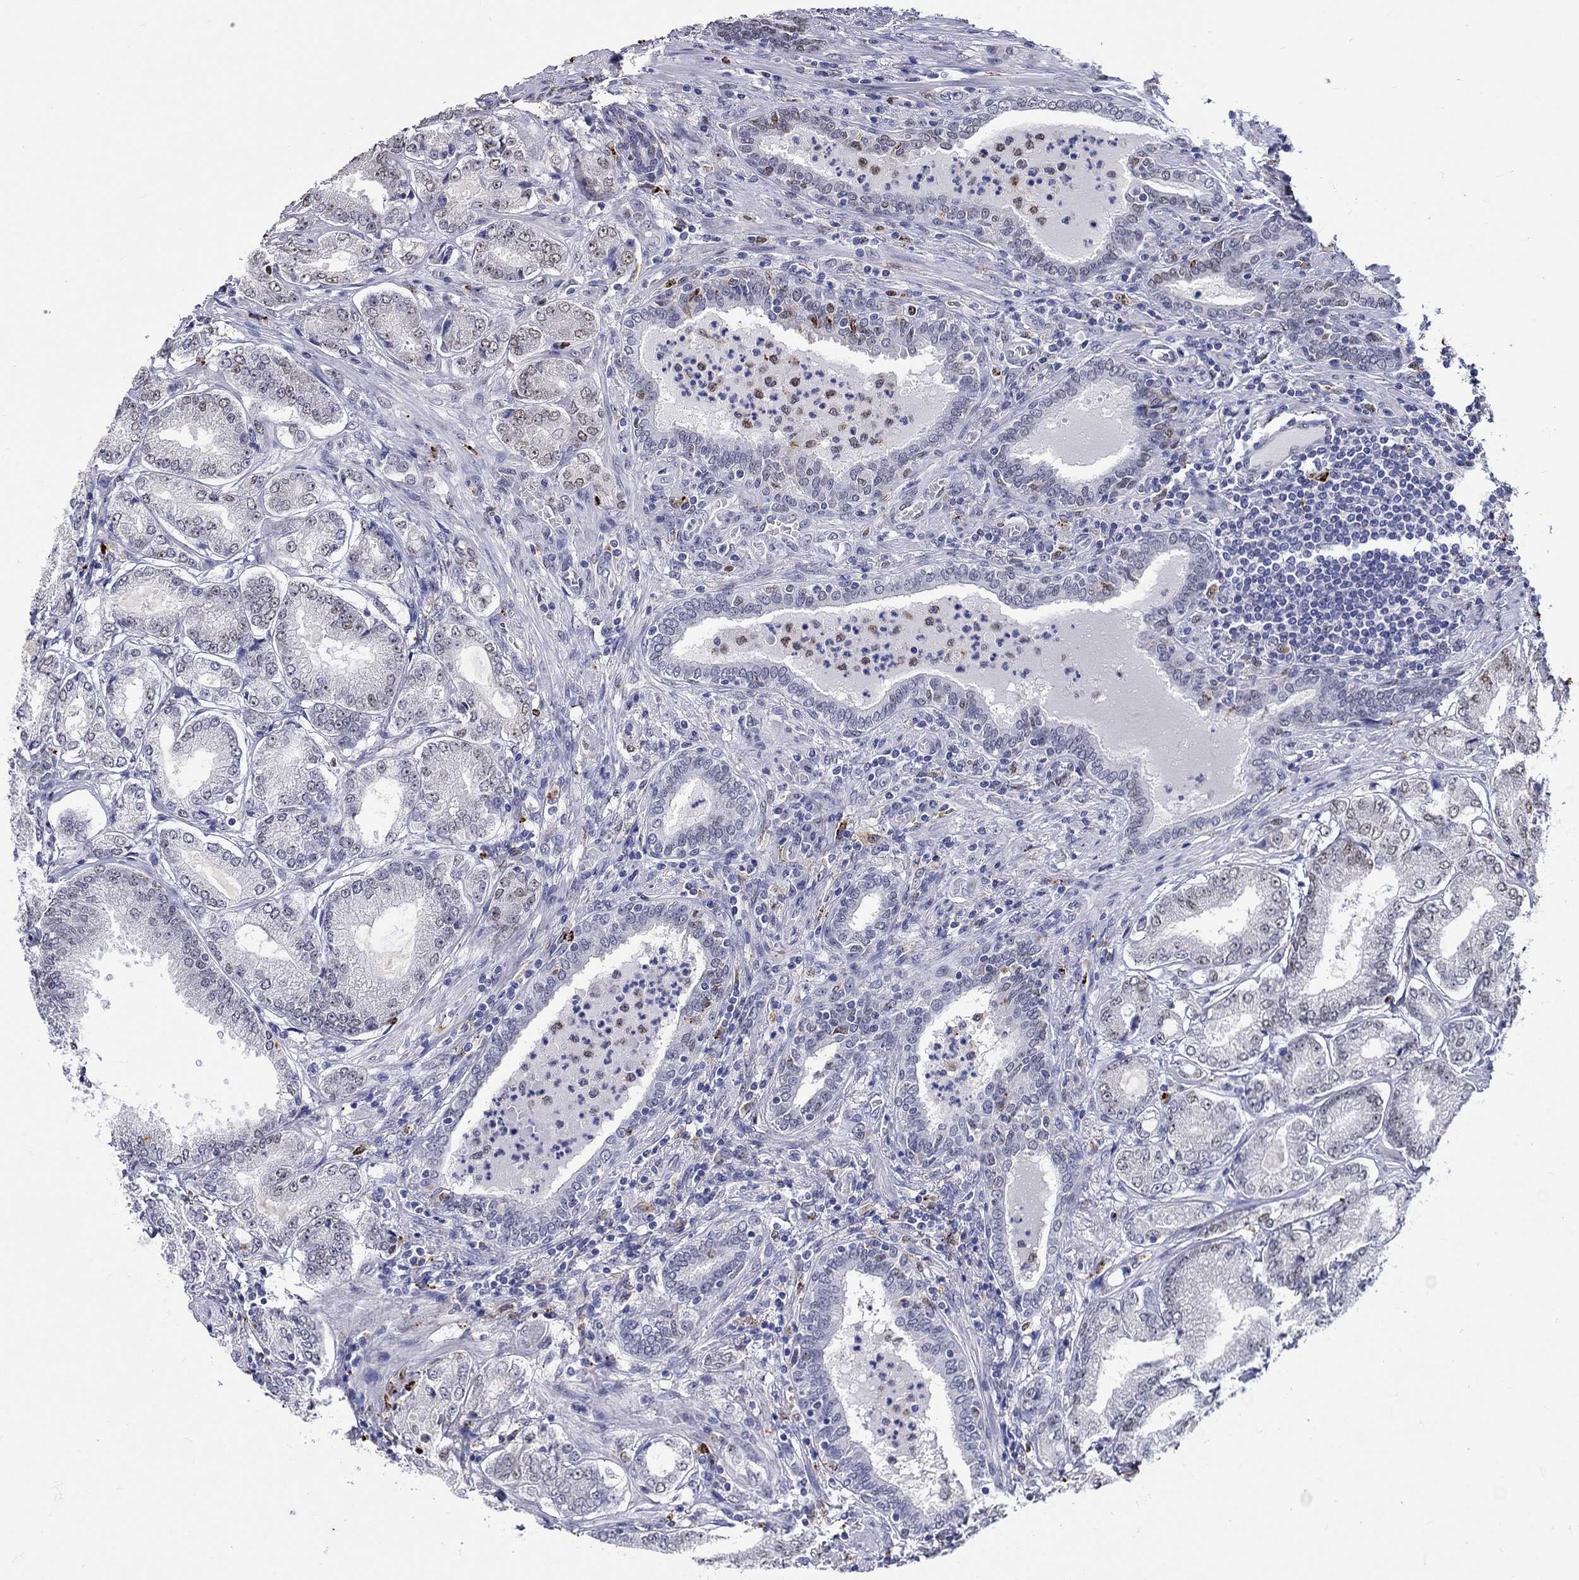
{"staining": {"intensity": "moderate", "quantity": "25%-75%", "location": "nuclear"}, "tissue": "prostate cancer", "cell_type": "Tumor cells", "image_type": "cancer", "snomed": [{"axis": "morphology", "description": "Adenocarcinoma, NOS"}, {"axis": "topography", "description": "Prostate"}], "caption": "High-magnification brightfield microscopy of prostate cancer (adenocarcinoma) stained with DAB (3,3'-diaminobenzidine) (brown) and counterstained with hematoxylin (blue). tumor cells exhibit moderate nuclear positivity is appreciated in about25%-75% of cells.", "gene": "GATA2", "patient": {"sex": "male", "age": 65}}